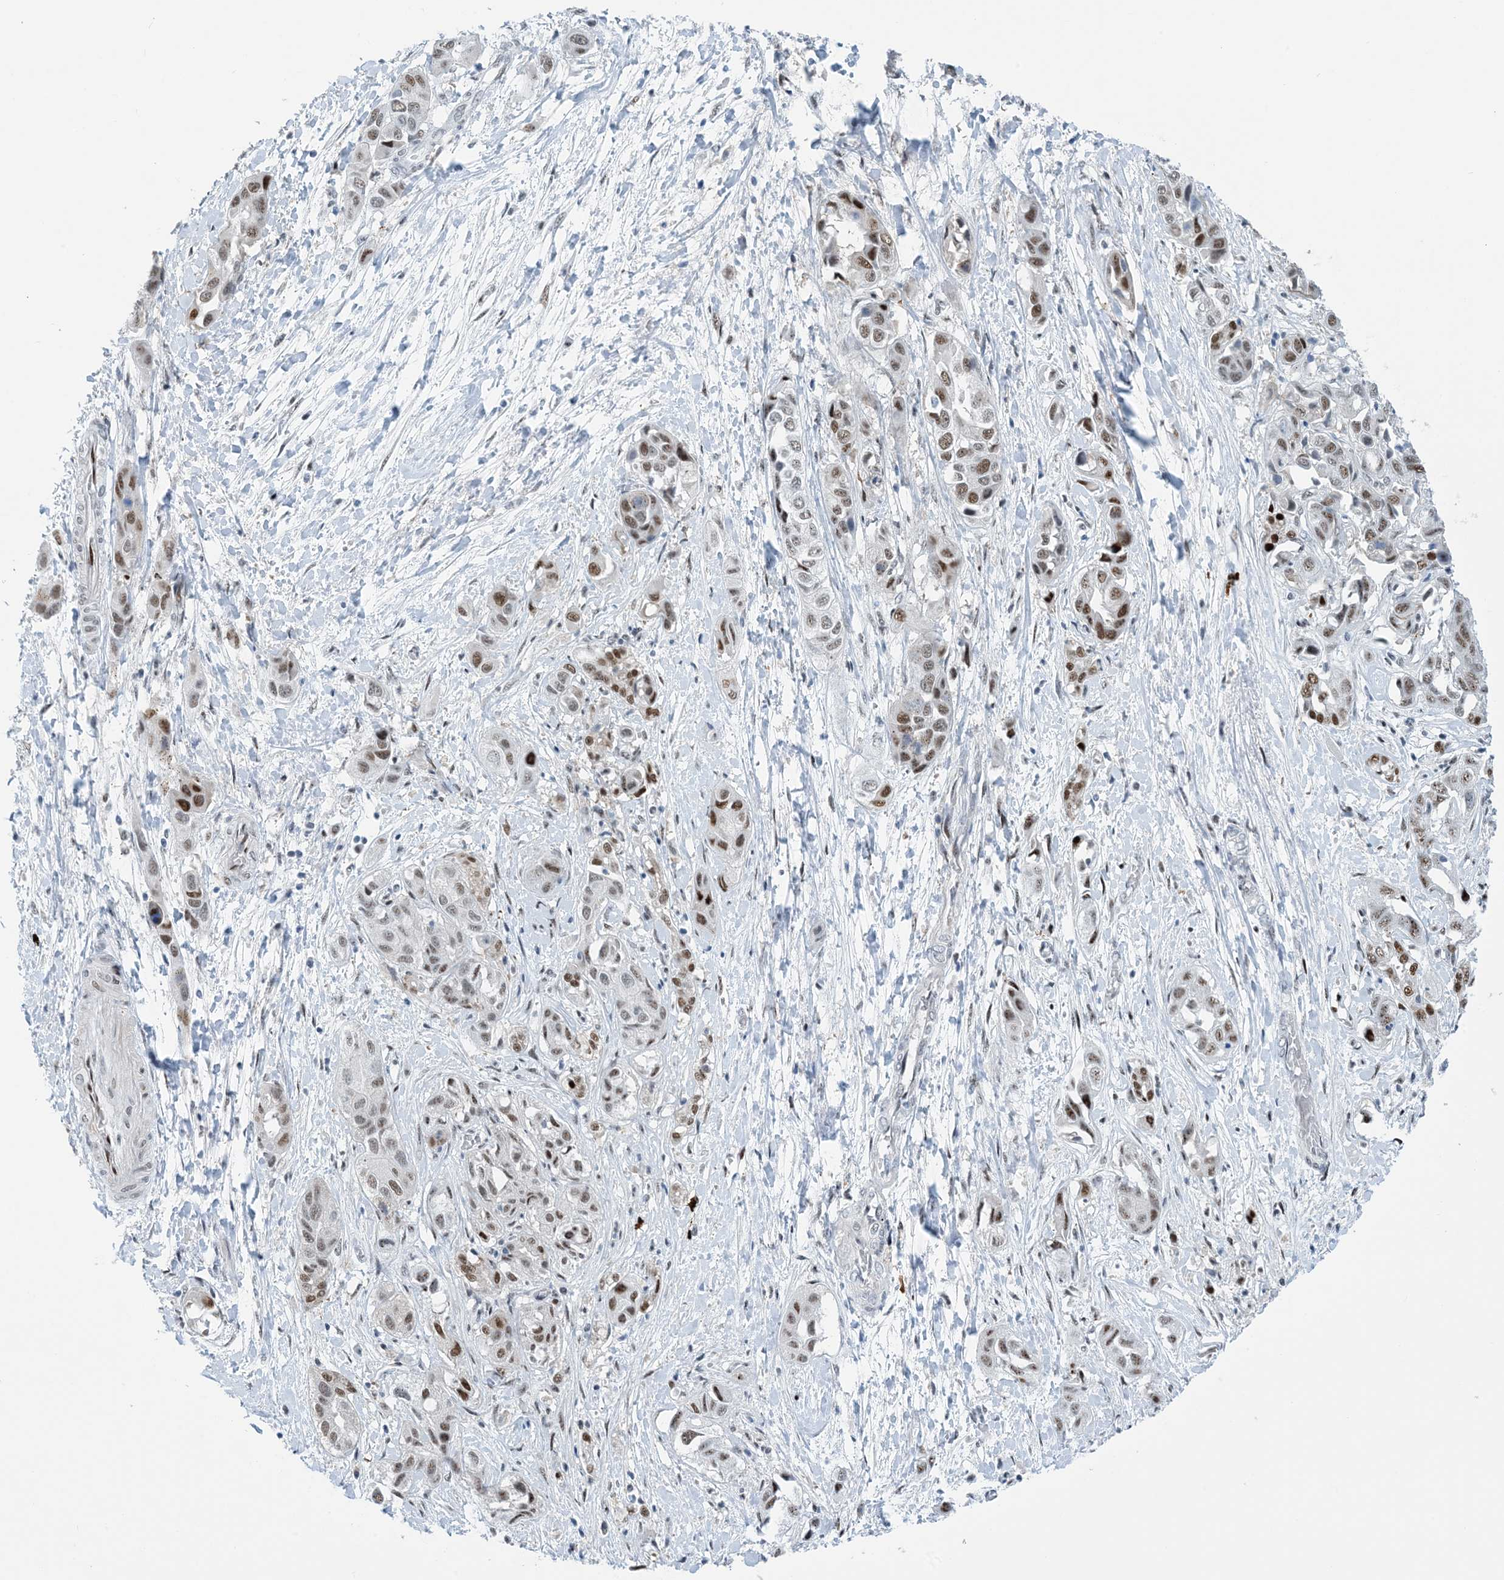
{"staining": {"intensity": "moderate", "quantity": "25%-75%", "location": "nuclear"}, "tissue": "liver cancer", "cell_type": "Tumor cells", "image_type": "cancer", "snomed": [{"axis": "morphology", "description": "Cholangiocarcinoma"}, {"axis": "topography", "description": "Liver"}], "caption": "Protein expression analysis of human liver cancer (cholangiocarcinoma) reveals moderate nuclear expression in about 25%-75% of tumor cells. (Brightfield microscopy of DAB IHC at high magnification).", "gene": "HEMK1", "patient": {"sex": "female", "age": 52}}